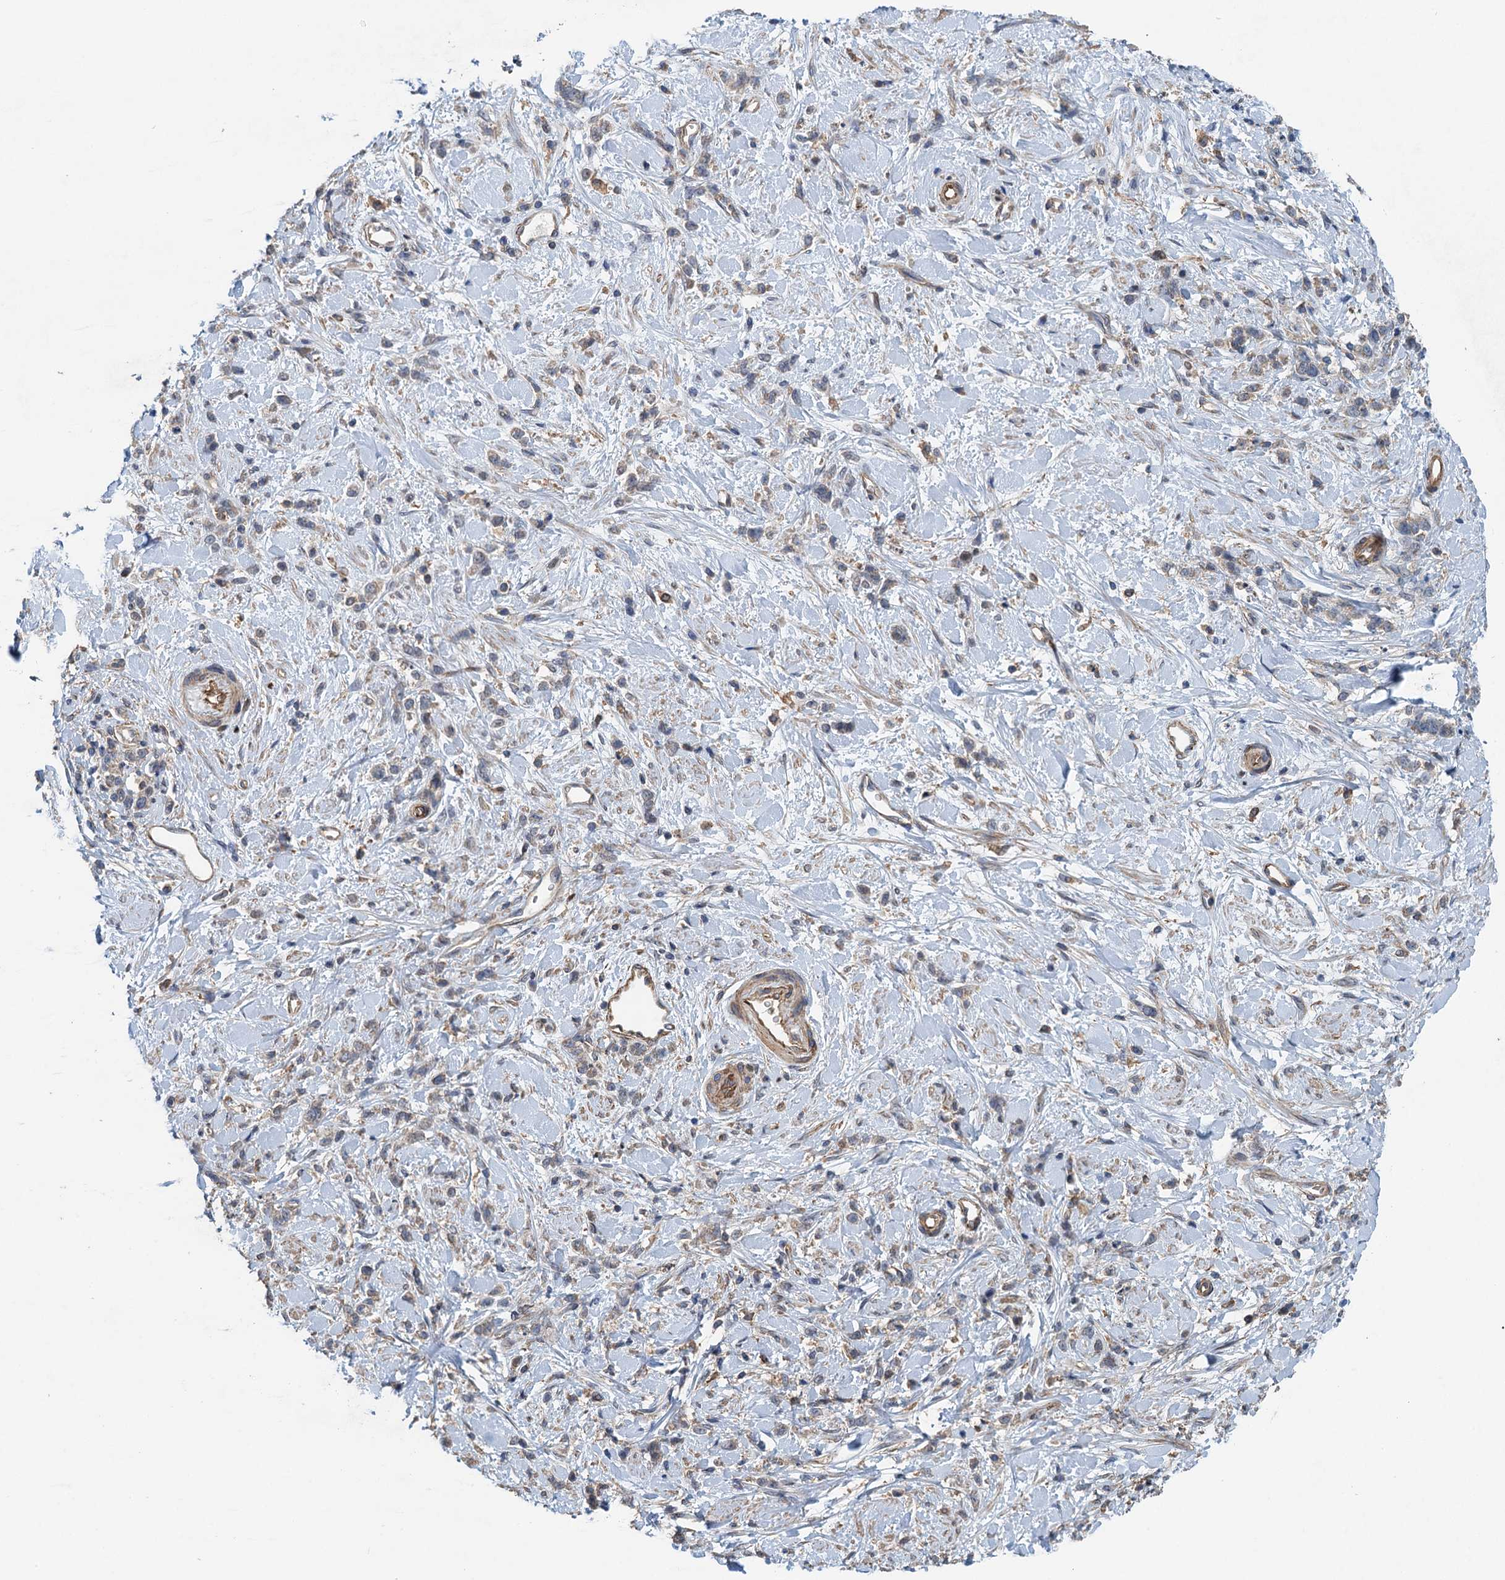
{"staining": {"intensity": "negative", "quantity": "none", "location": "none"}, "tissue": "stomach cancer", "cell_type": "Tumor cells", "image_type": "cancer", "snomed": [{"axis": "morphology", "description": "Adenocarcinoma, NOS"}, {"axis": "topography", "description": "Stomach"}], "caption": "Immunohistochemistry (IHC) of stomach adenocarcinoma shows no staining in tumor cells.", "gene": "RSAD2", "patient": {"sex": "female", "age": 60}}